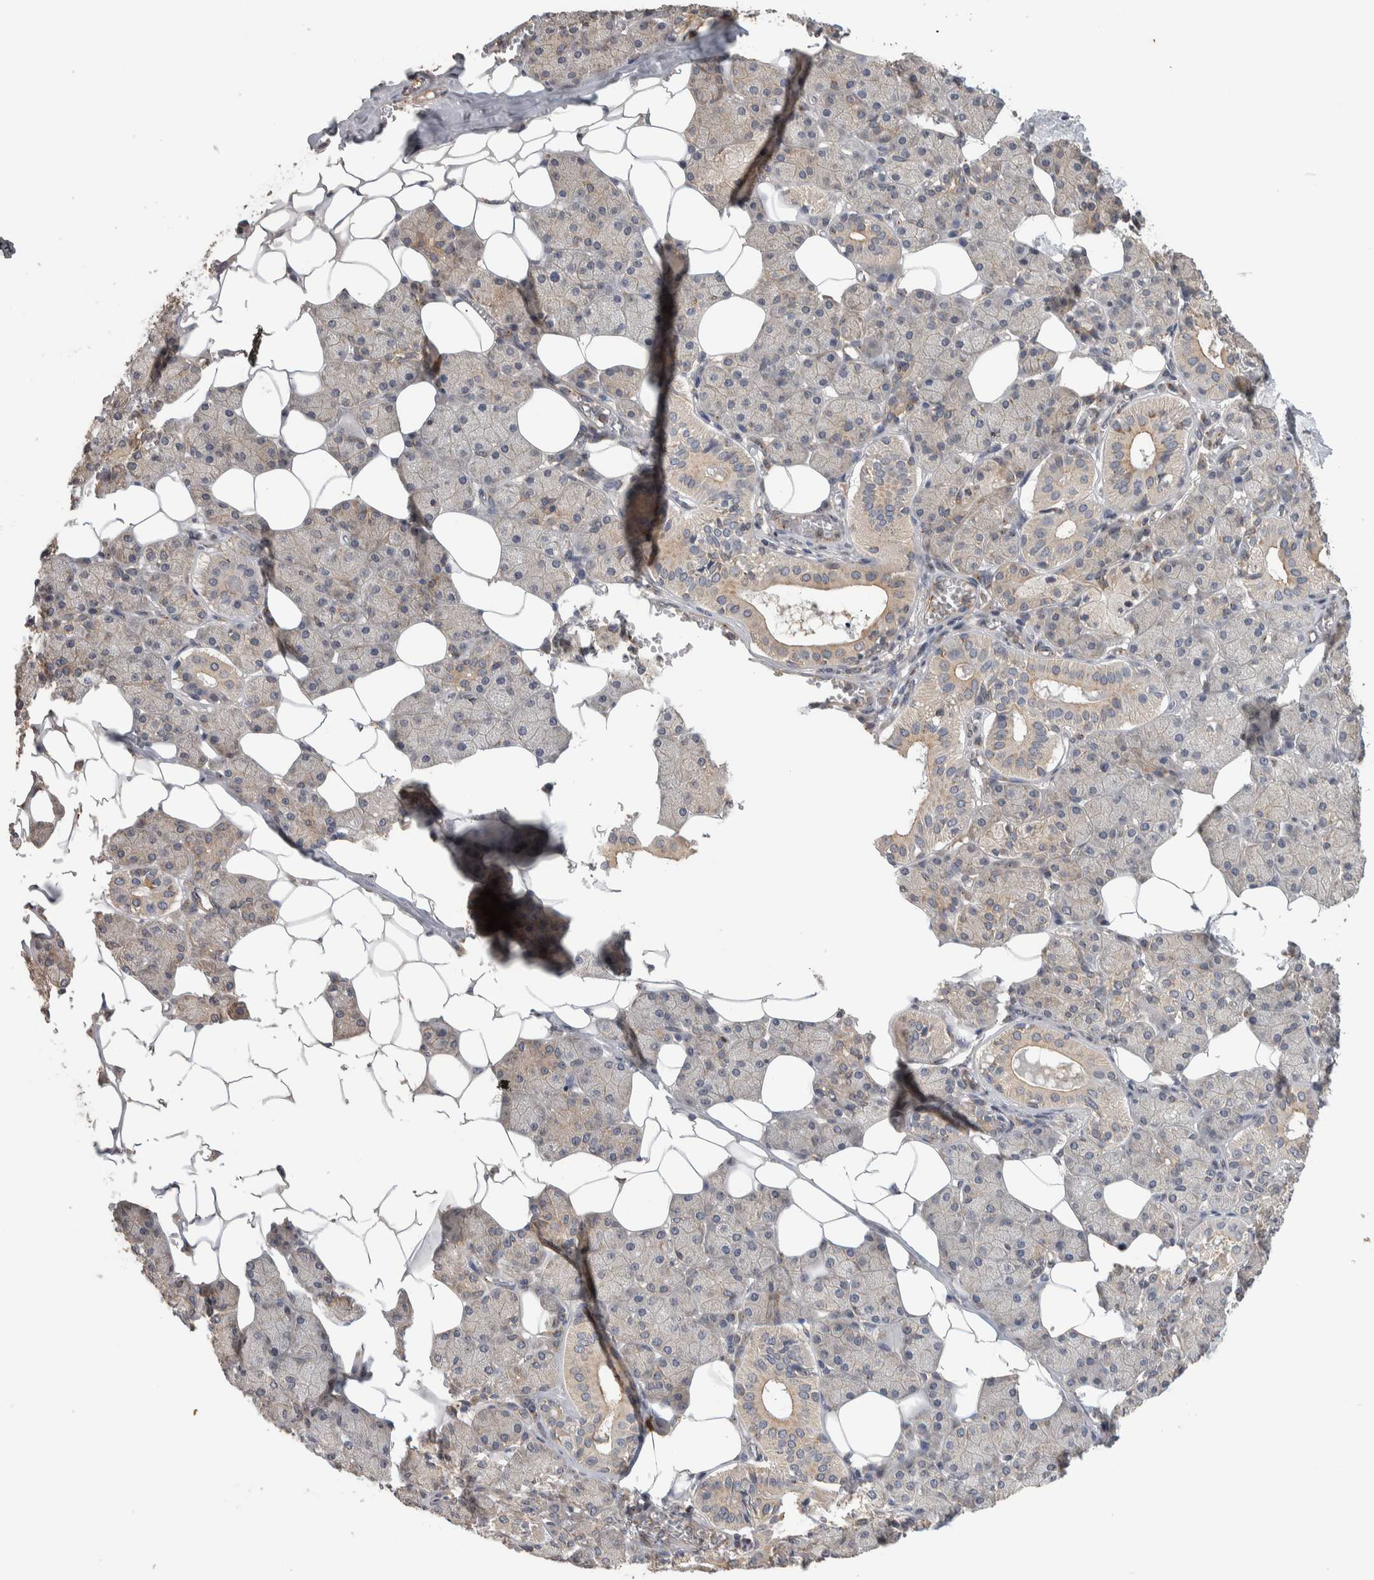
{"staining": {"intensity": "moderate", "quantity": "<25%", "location": "cytoplasmic/membranous"}, "tissue": "salivary gland", "cell_type": "Glandular cells", "image_type": "normal", "snomed": [{"axis": "morphology", "description": "Normal tissue, NOS"}, {"axis": "topography", "description": "Salivary gland"}], "caption": "High-power microscopy captured an IHC image of benign salivary gland, revealing moderate cytoplasmic/membranous expression in about <25% of glandular cells. (brown staining indicates protein expression, while blue staining denotes nuclei).", "gene": "IFRD1", "patient": {"sex": "female", "age": 33}}